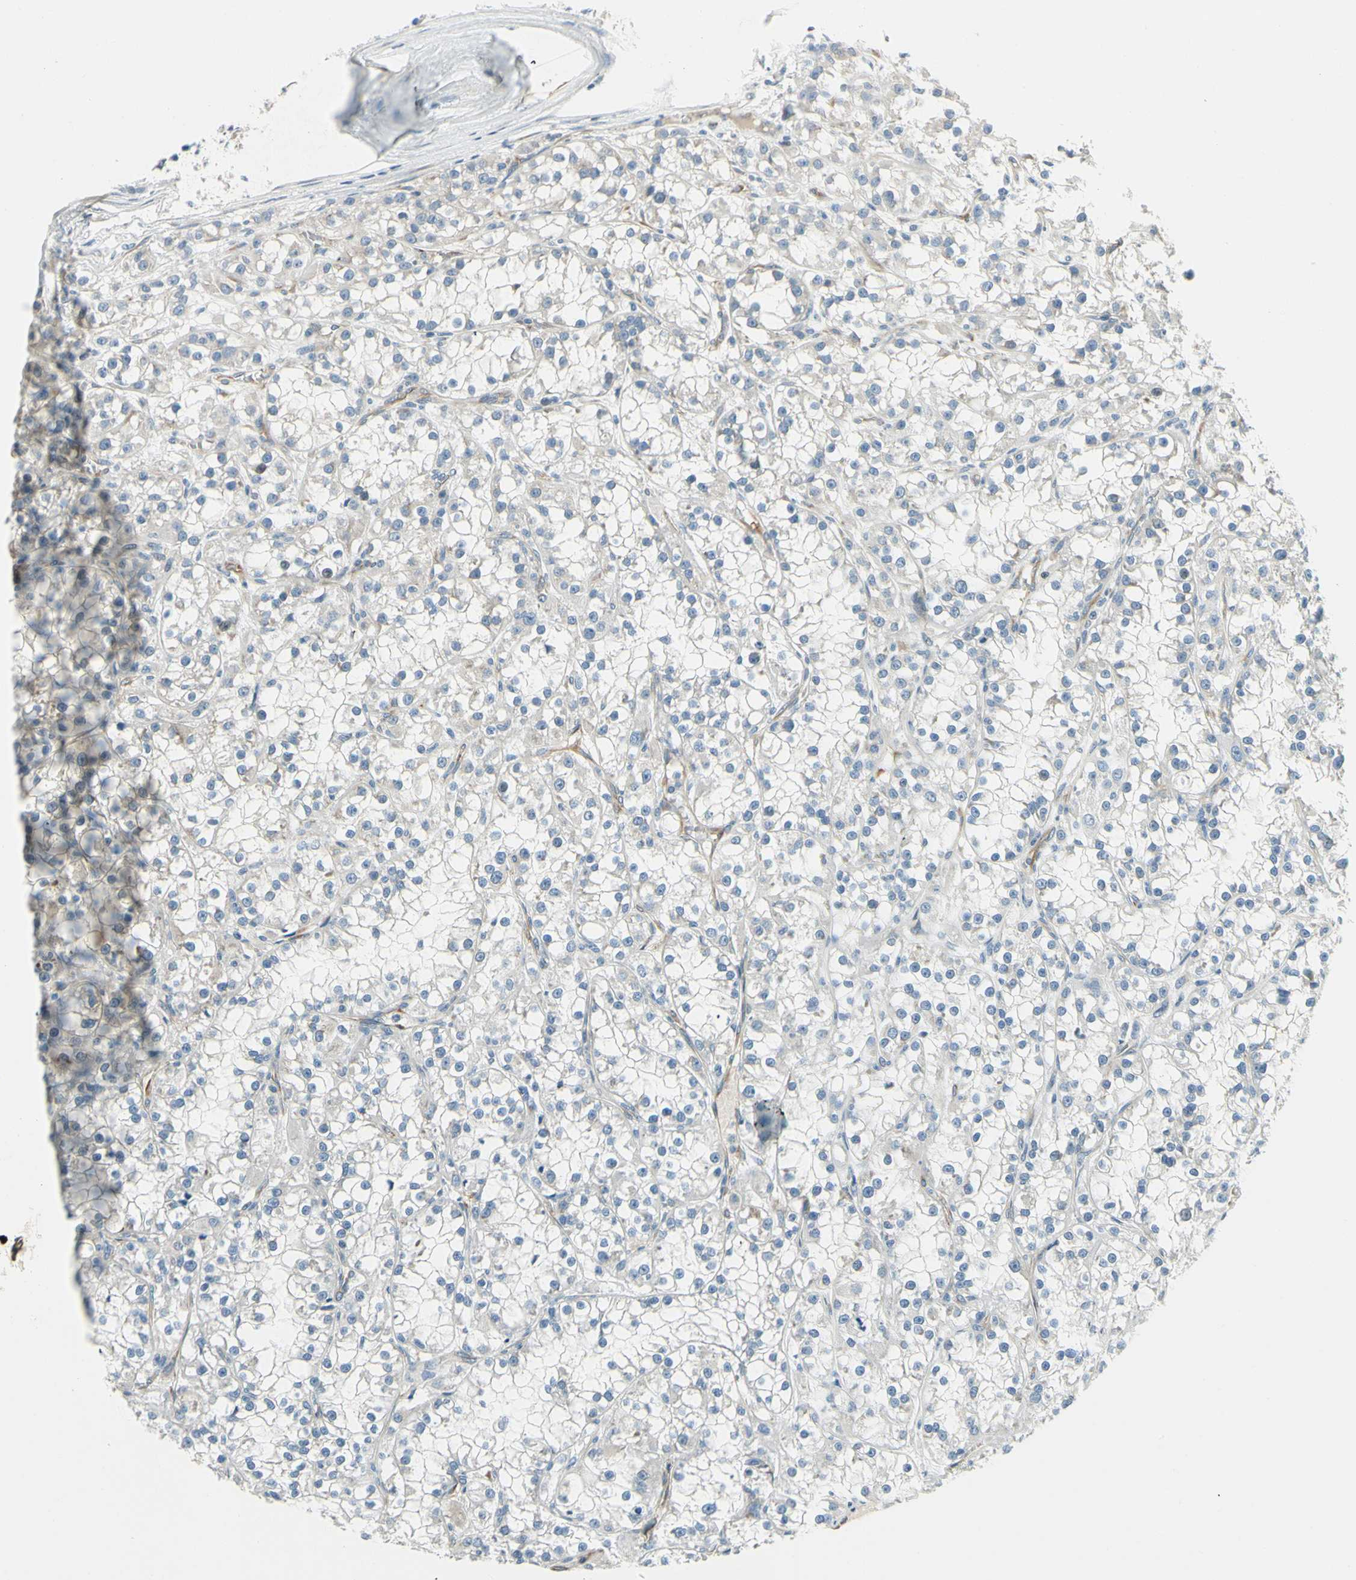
{"staining": {"intensity": "negative", "quantity": "none", "location": "none"}, "tissue": "renal cancer", "cell_type": "Tumor cells", "image_type": "cancer", "snomed": [{"axis": "morphology", "description": "Adenocarcinoma, NOS"}, {"axis": "topography", "description": "Kidney"}], "caption": "Immunohistochemistry (IHC) of human renal cancer (adenocarcinoma) demonstrates no expression in tumor cells.", "gene": "IGDCC4", "patient": {"sex": "female", "age": 52}}